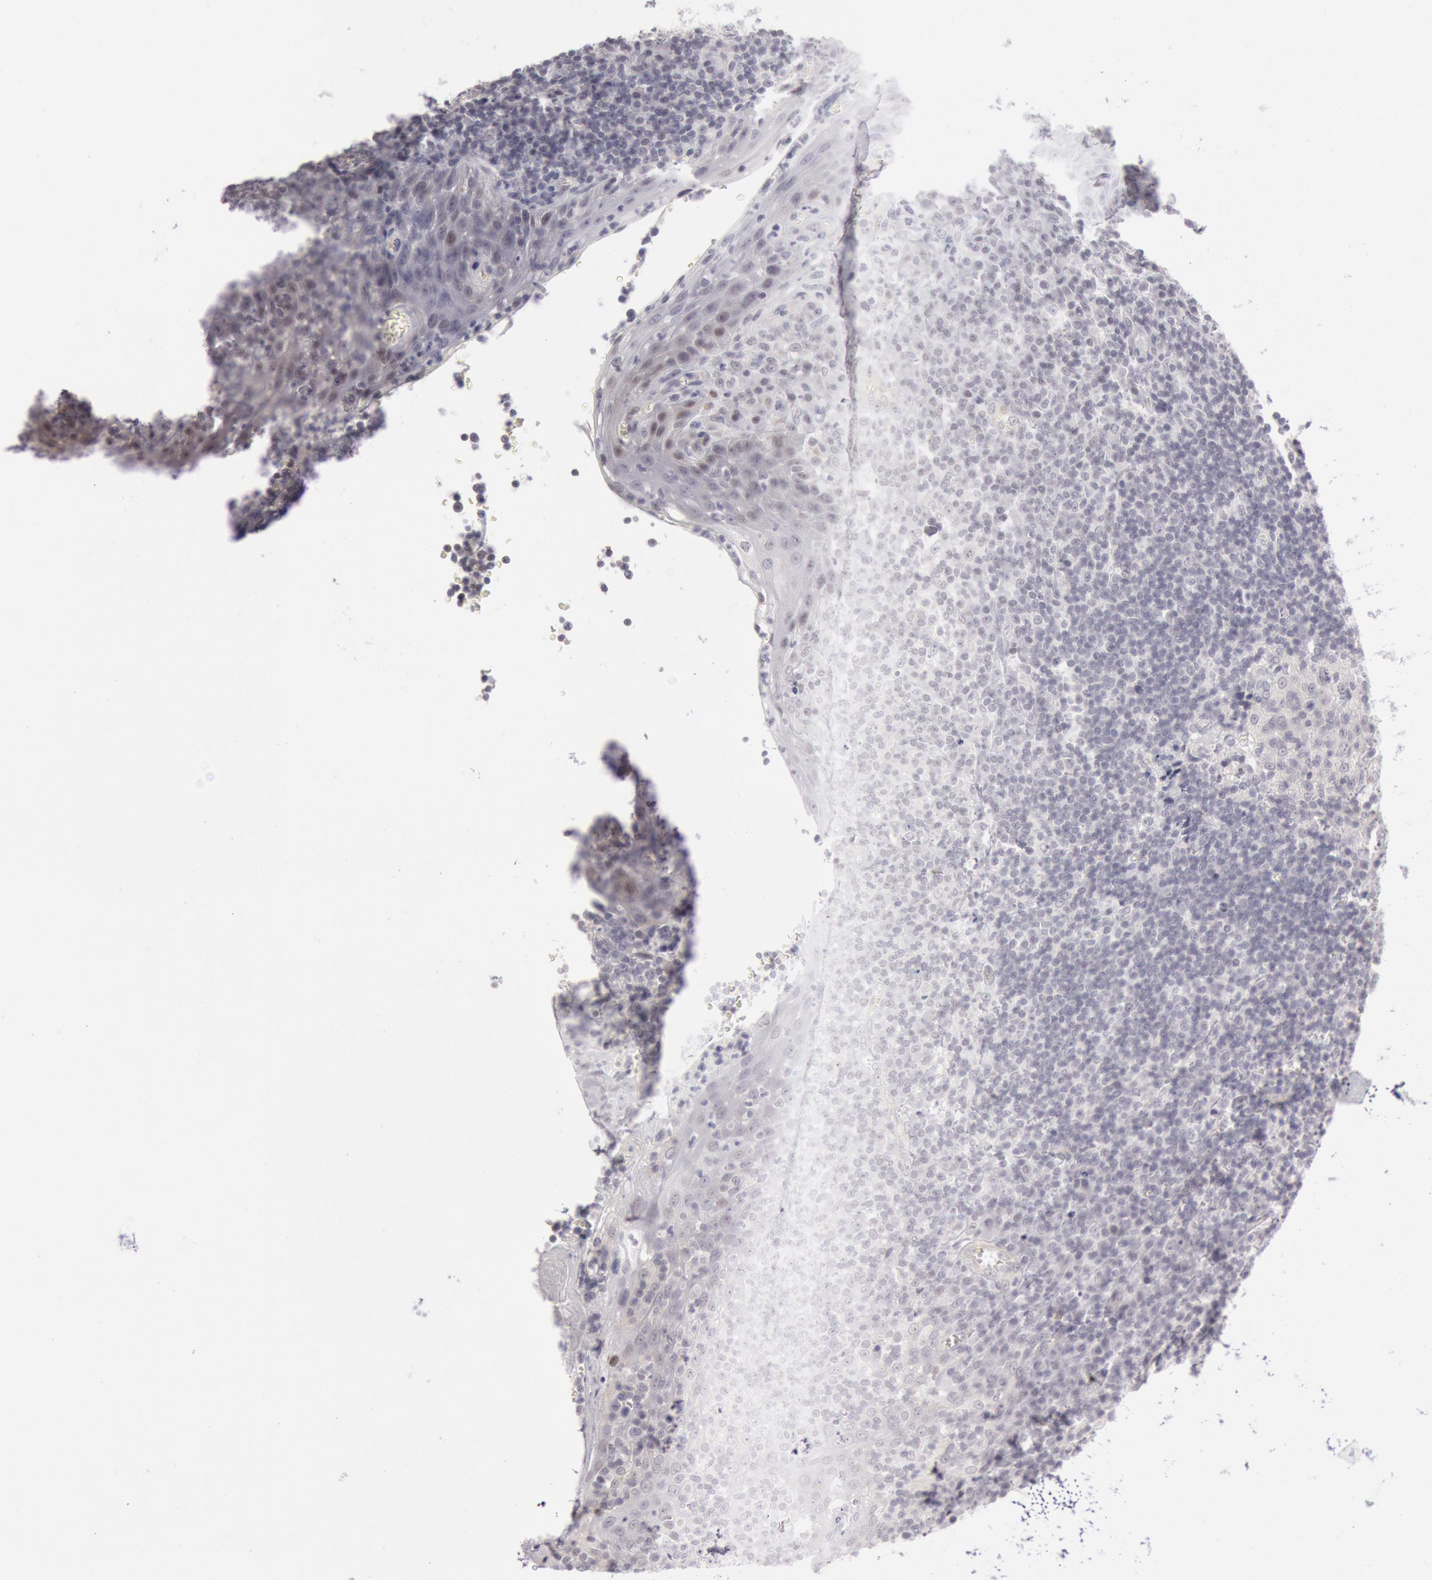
{"staining": {"intensity": "negative", "quantity": "none", "location": "none"}, "tissue": "tonsil", "cell_type": "Germinal center cells", "image_type": "normal", "snomed": [{"axis": "morphology", "description": "Normal tissue, NOS"}, {"axis": "topography", "description": "Tonsil"}], "caption": "Immunohistochemistry (IHC) micrograph of unremarkable human tonsil stained for a protein (brown), which demonstrates no staining in germinal center cells. (IHC, brightfield microscopy, high magnification).", "gene": "JOSD1", "patient": {"sex": "male", "age": 20}}